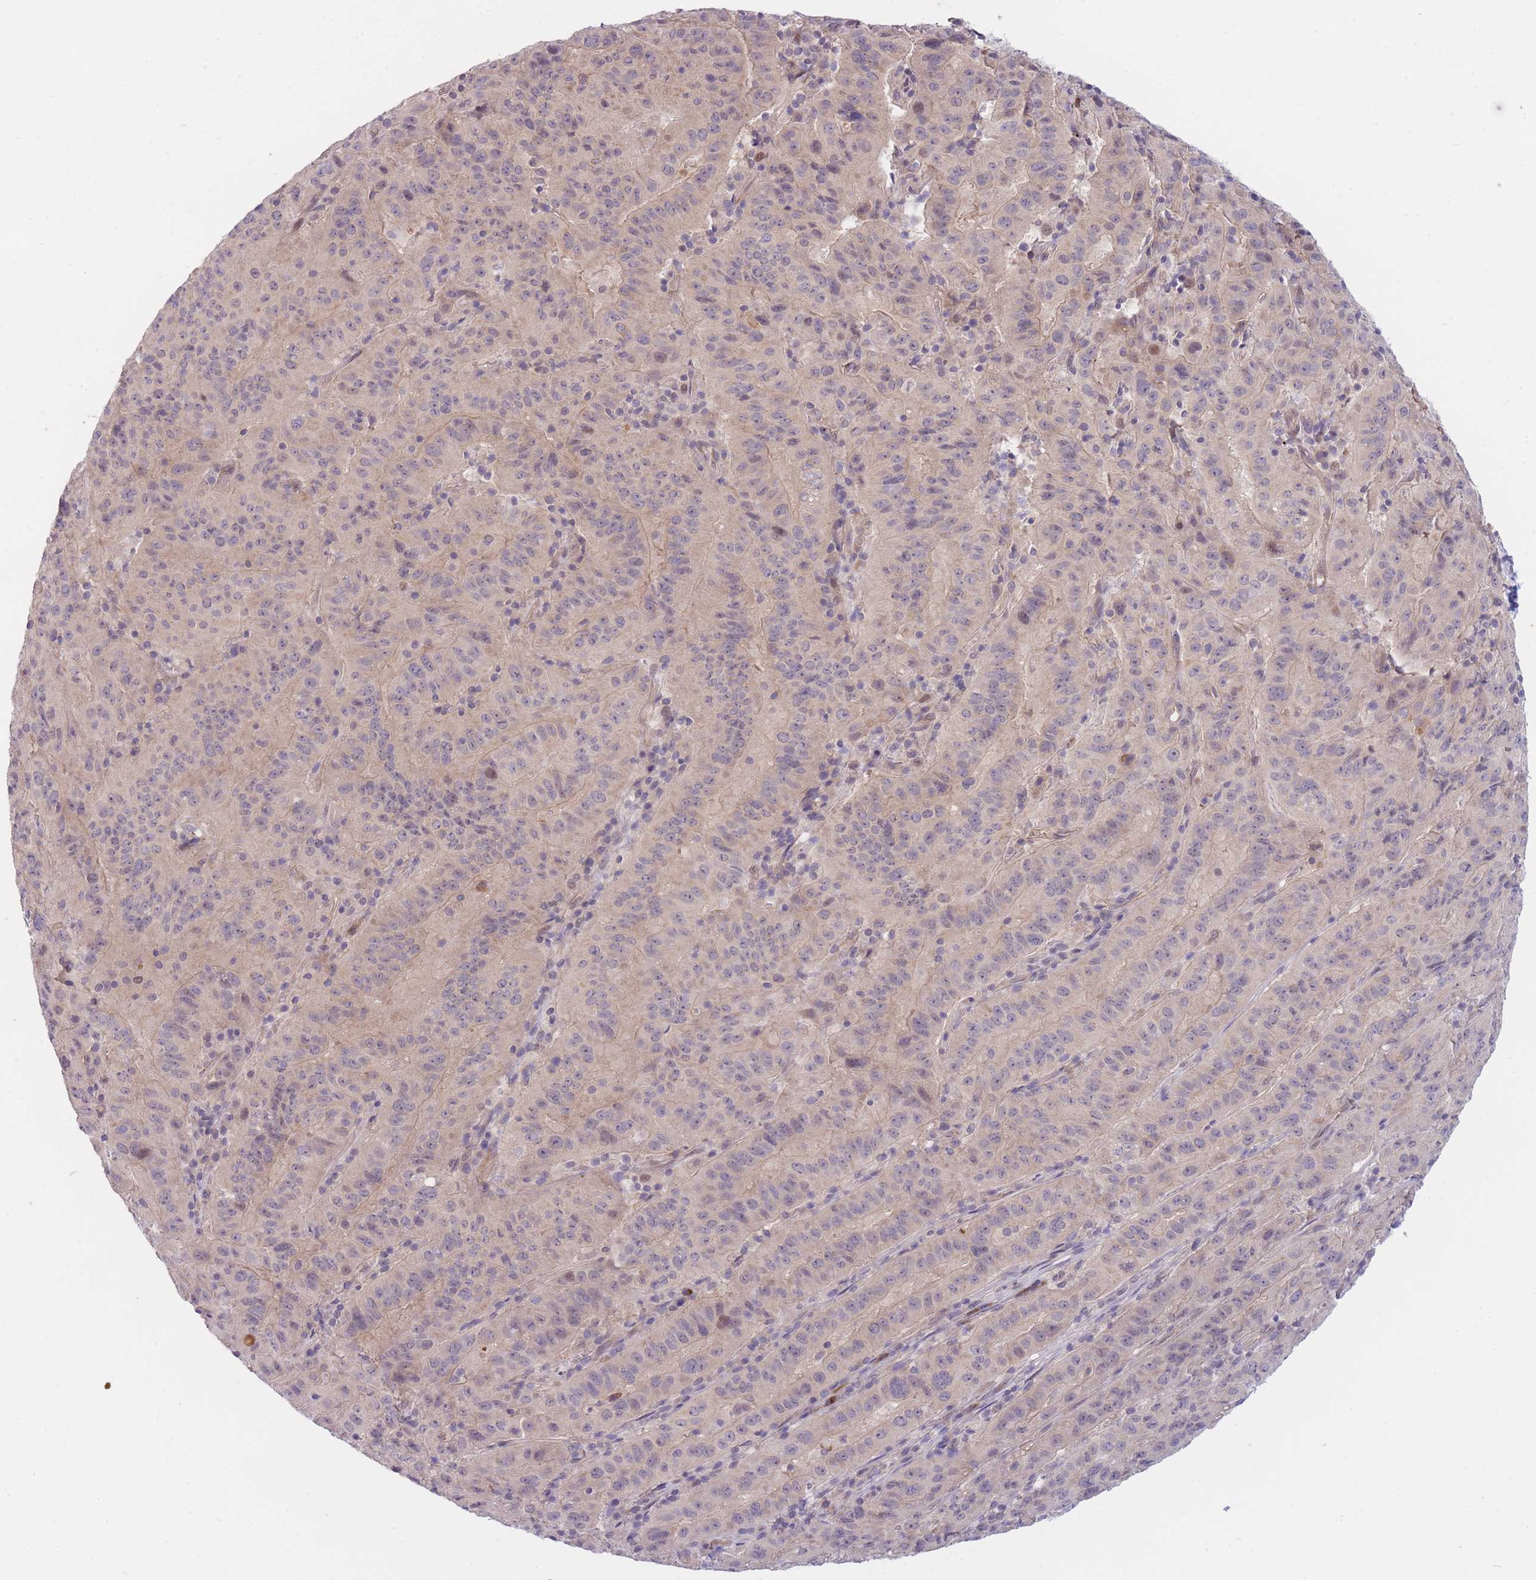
{"staining": {"intensity": "weak", "quantity": "25%-75%", "location": "cytoplasmic/membranous"}, "tissue": "pancreatic cancer", "cell_type": "Tumor cells", "image_type": "cancer", "snomed": [{"axis": "morphology", "description": "Adenocarcinoma, NOS"}, {"axis": "topography", "description": "Pancreas"}], "caption": "Approximately 25%-75% of tumor cells in adenocarcinoma (pancreatic) show weak cytoplasmic/membranous protein expression as visualized by brown immunohistochemical staining.", "gene": "CDC25B", "patient": {"sex": "male", "age": 63}}